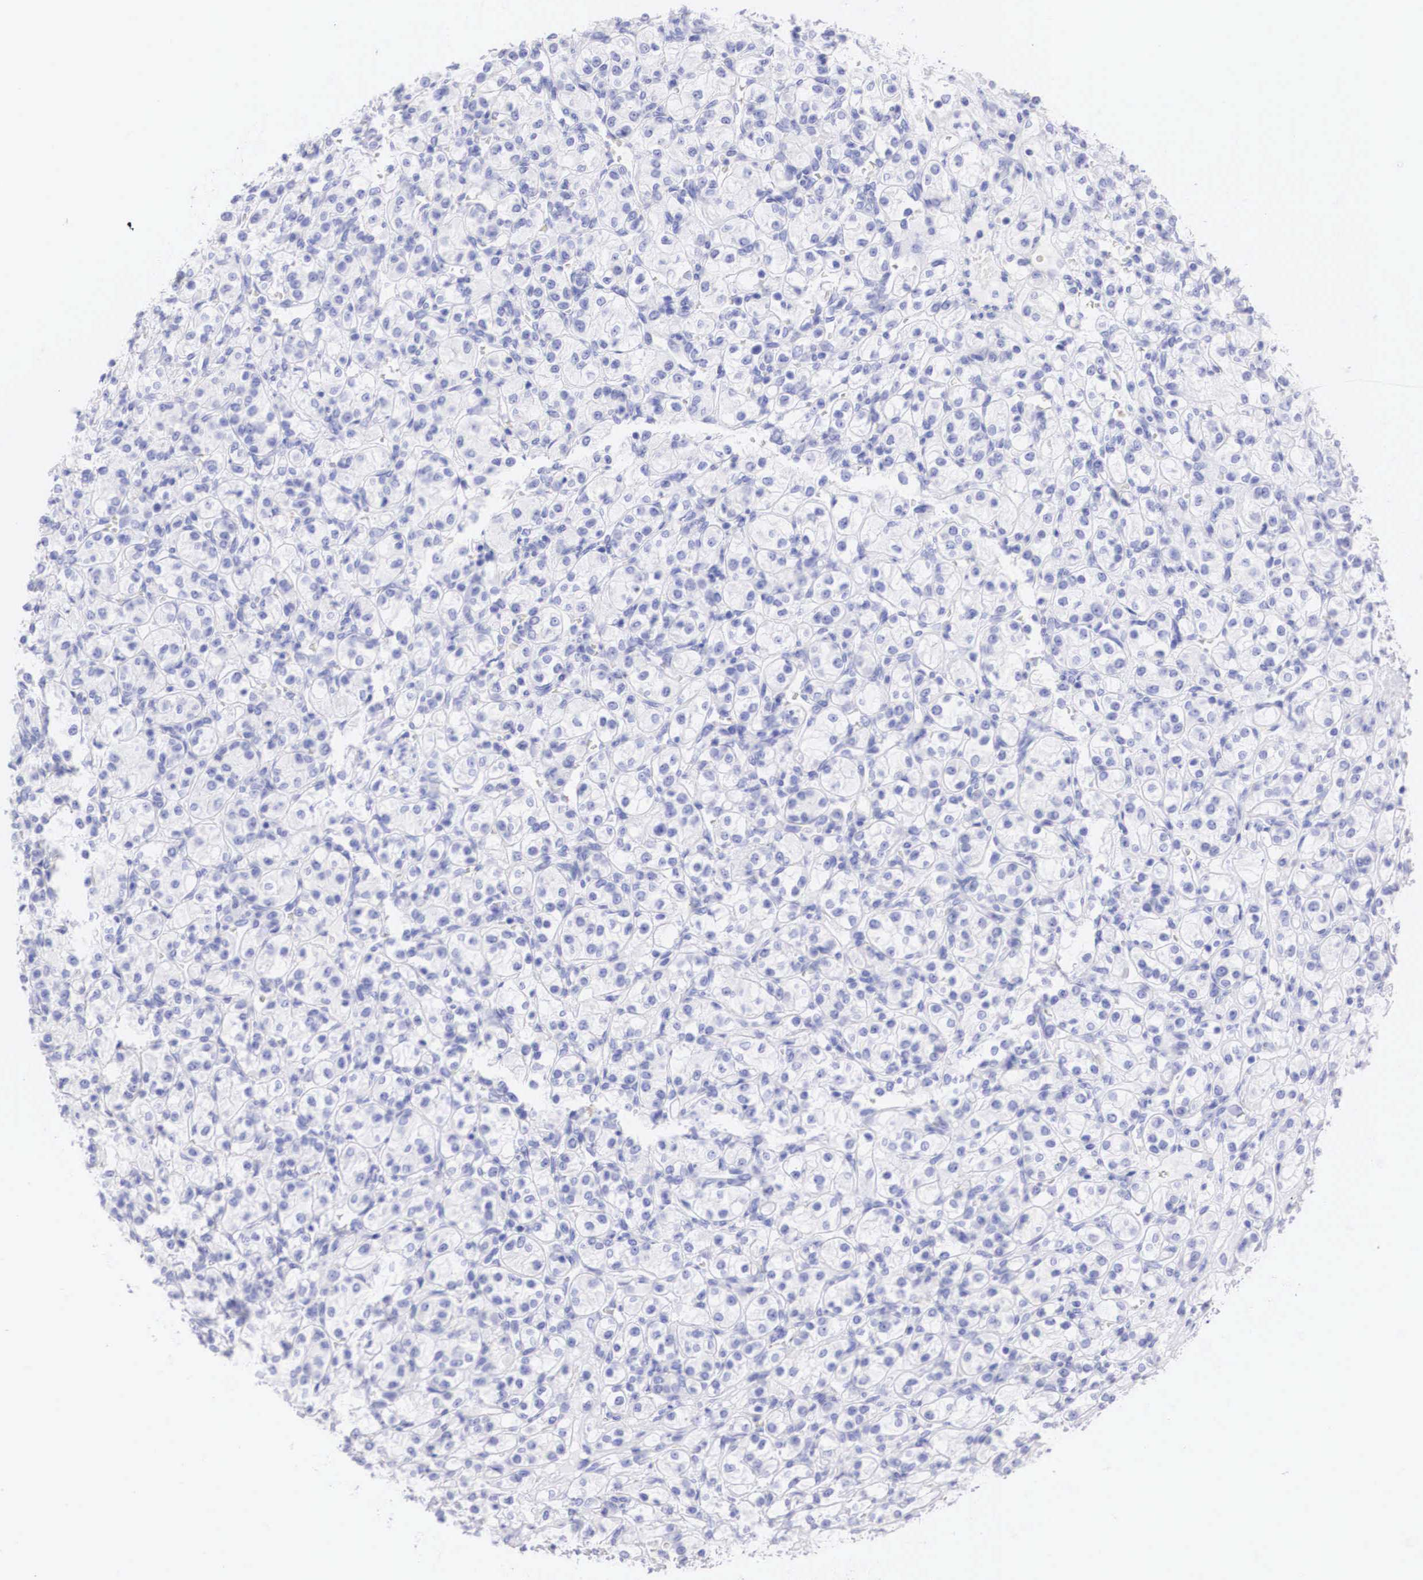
{"staining": {"intensity": "negative", "quantity": "none", "location": "none"}, "tissue": "renal cancer", "cell_type": "Tumor cells", "image_type": "cancer", "snomed": [{"axis": "morphology", "description": "Adenocarcinoma, NOS"}, {"axis": "topography", "description": "Kidney"}], "caption": "Photomicrograph shows no protein staining in tumor cells of renal cancer (adenocarcinoma) tissue.", "gene": "TYR", "patient": {"sex": "male", "age": 77}}